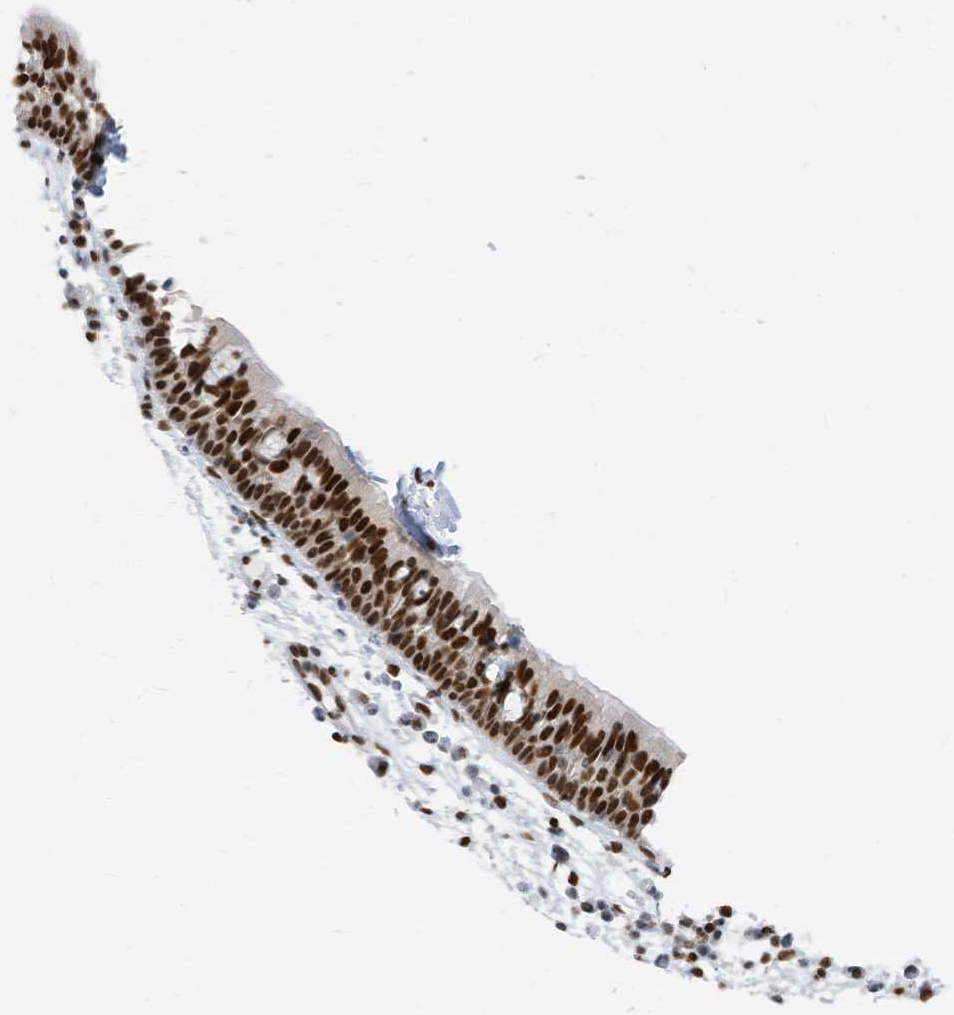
{"staining": {"intensity": "strong", "quantity": ">75%", "location": "nuclear"}, "tissue": "nasopharynx", "cell_type": "Respiratory epithelial cells", "image_type": "normal", "snomed": [{"axis": "morphology", "description": "Normal tissue, NOS"}, {"axis": "morphology", "description": "Inflammation, NOS"}, {"axis": "morphology", "description": "Malignant melanoma, Metastatic site"}, {"axis": "topography", "description": "Nasopharynx"}], "caption": "Protein expression analysis of unremarkable human nasopharynx reveals strong nuclear expression in about >75% of respiratory epithelial cells. Nuclei are stained in blue.", "gene": "KHSRP", "patient": {"sex": "male", "age": 70}}